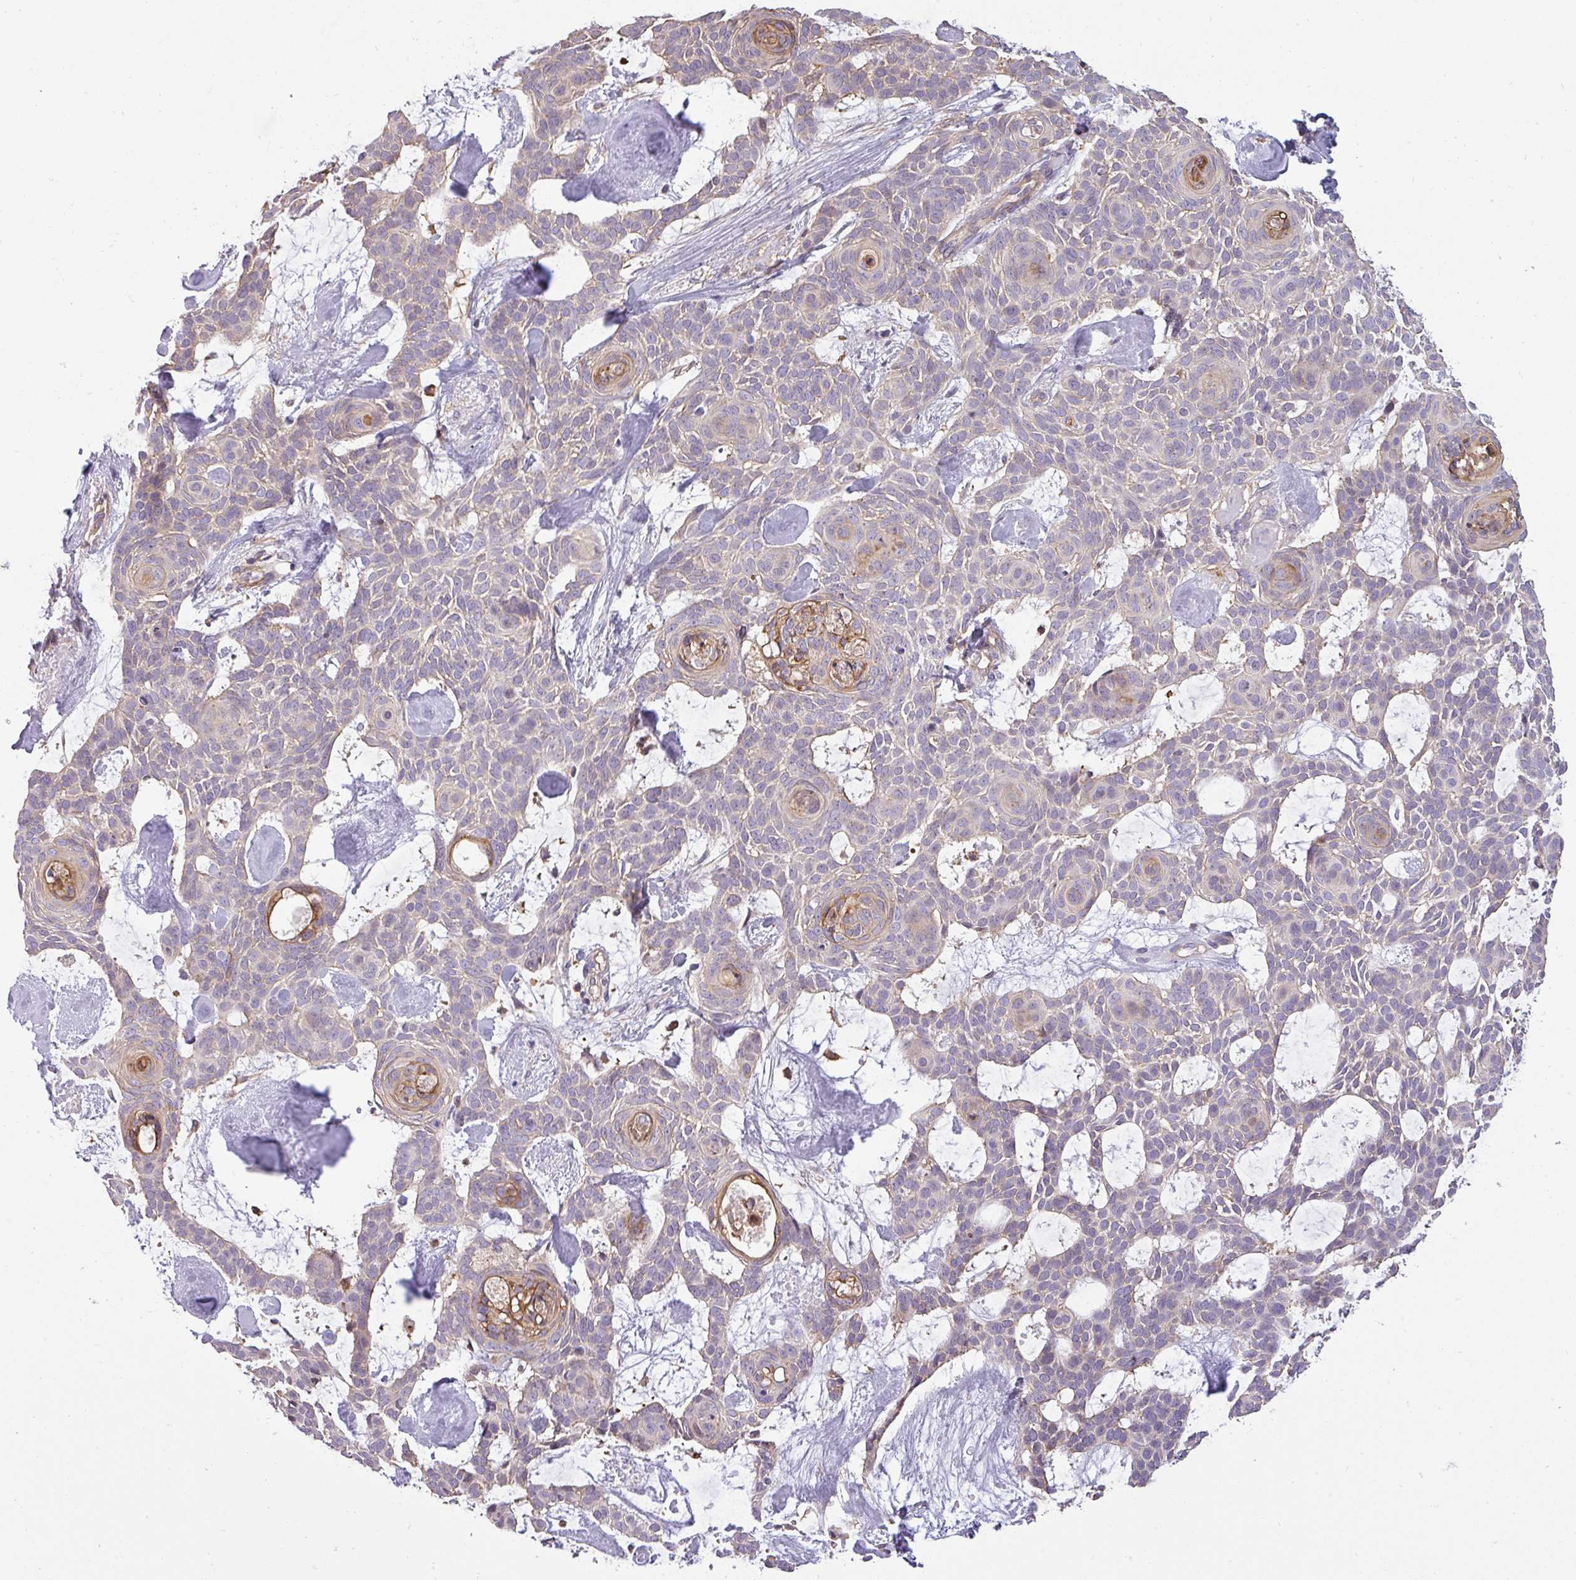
{"staining": {"intensity": "weak", "quantity": ">75%", "location": "cytoplasmic/membranous"}, "tissue": "skin cancer", "cell_type": "Tumor cells", "image_type": "cancer", "snomed": [{"axis": "morphology", "description": "Basal cell carcinoma"}, {"axis": "topography", "description": "Skin"}], "caption": "Skin cancer (basal cell carcinoma) stained with DAB immunohistochemistry (IHC) demonstrates low levels of weak cytoplasmic/membranous expression in about >75% of tumor cells.", "gene": "ZNF835", "patient": {"sex": "male", "age": 61}}